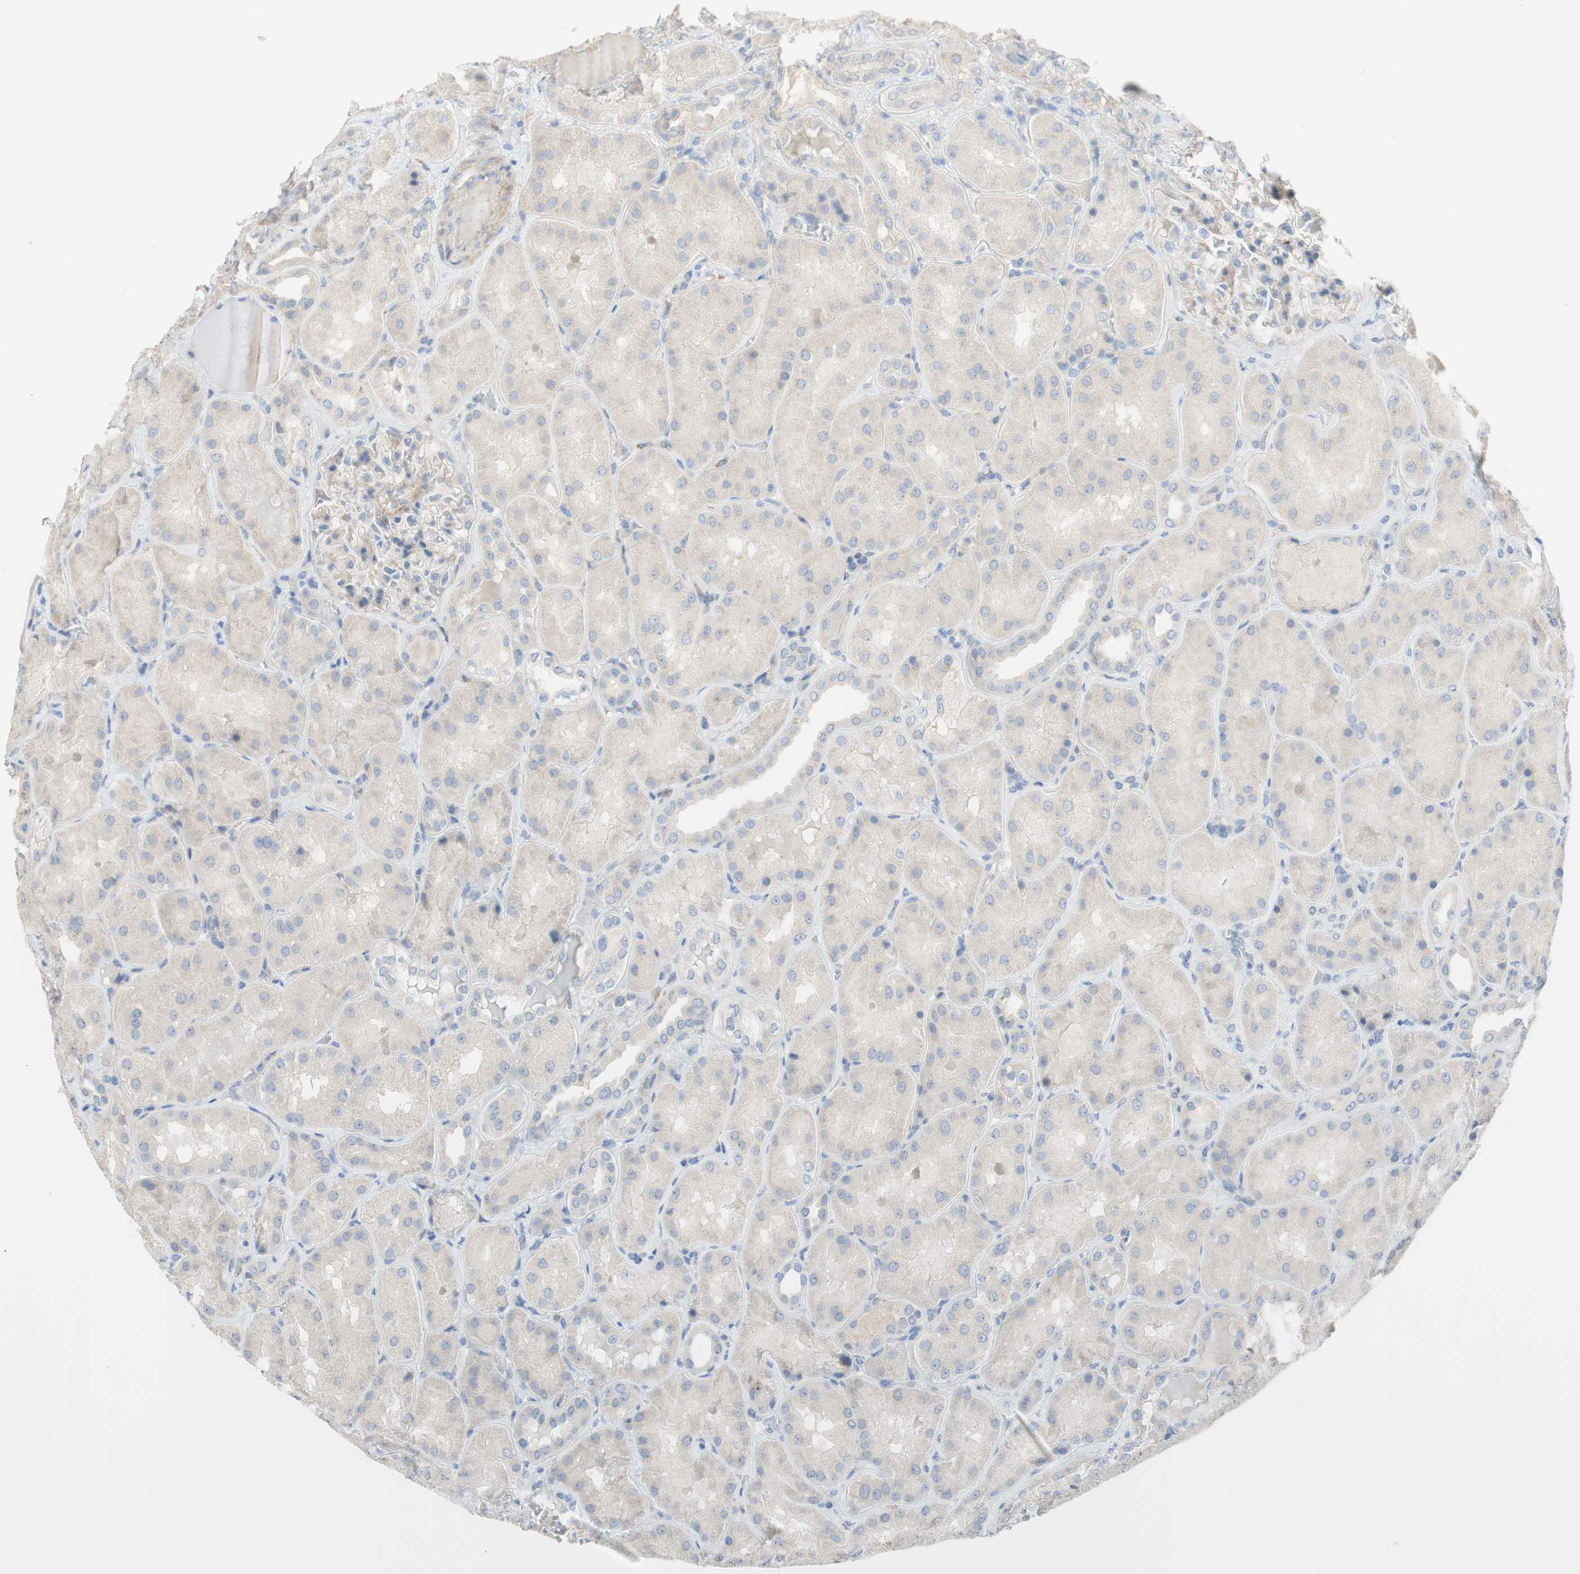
{"staining": {"intensity": "weak", "quantity": "25%-75%", "location": "cytoplasmic/membranous"}, "tissue": "kidney", "cell_type": "Cells in glomeruli", "image_type": "normal", "snomed": [{"axis": "morphology", "description": "Normal tissue, NOS"}, {"axis": "topography", "description": "Kidney"}], "caption": "IHC (DAB) staining of unremarkable kidney reveals weak cytoplasmic/membranous protein staining in about 25%-75% of cells in glomeruli.", "gene": "MANEA", "patient": {"sex": "female", "age": 56}}